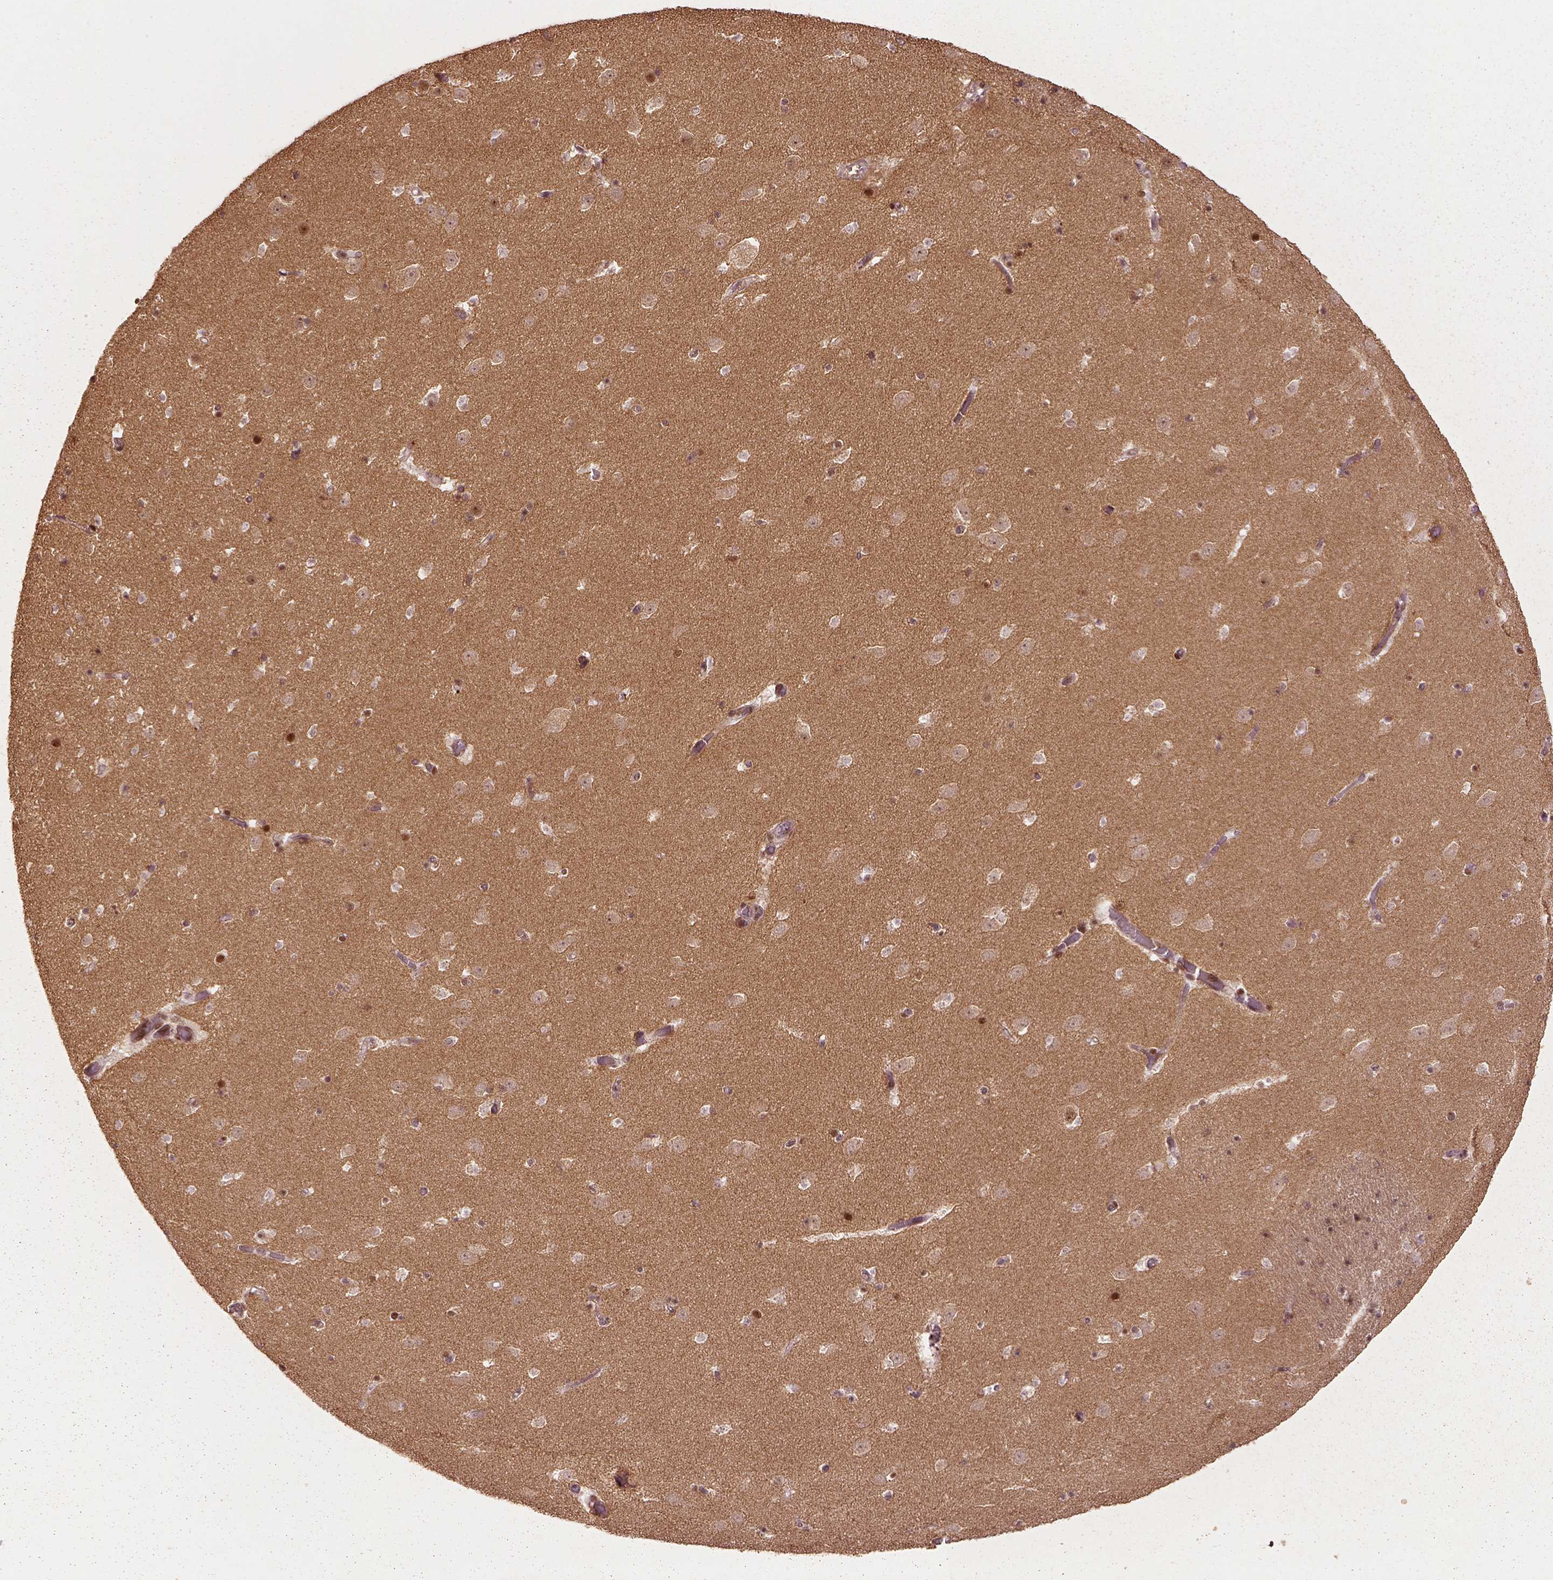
{"staining": {"intensity": "moderate", "quantity": ">75%", "location": "cytoplasmic/membranous"}, "tissue": "caudate", "cell_type": "Glial cells", "image_type": "normal", "snomed": [{"axis": "morphology", "description": "Normal tissue, NOS"}, {"axis": "topography", "description": "Lateral ventricle wall"}], "caption": "Caudate stained for a protein (brown) displays moderate cytoplasmic/membranous positive staining in approximately >75% of glial cells.", "gene": "BRD9", "patient": {"sex": "female", "age": 42}}